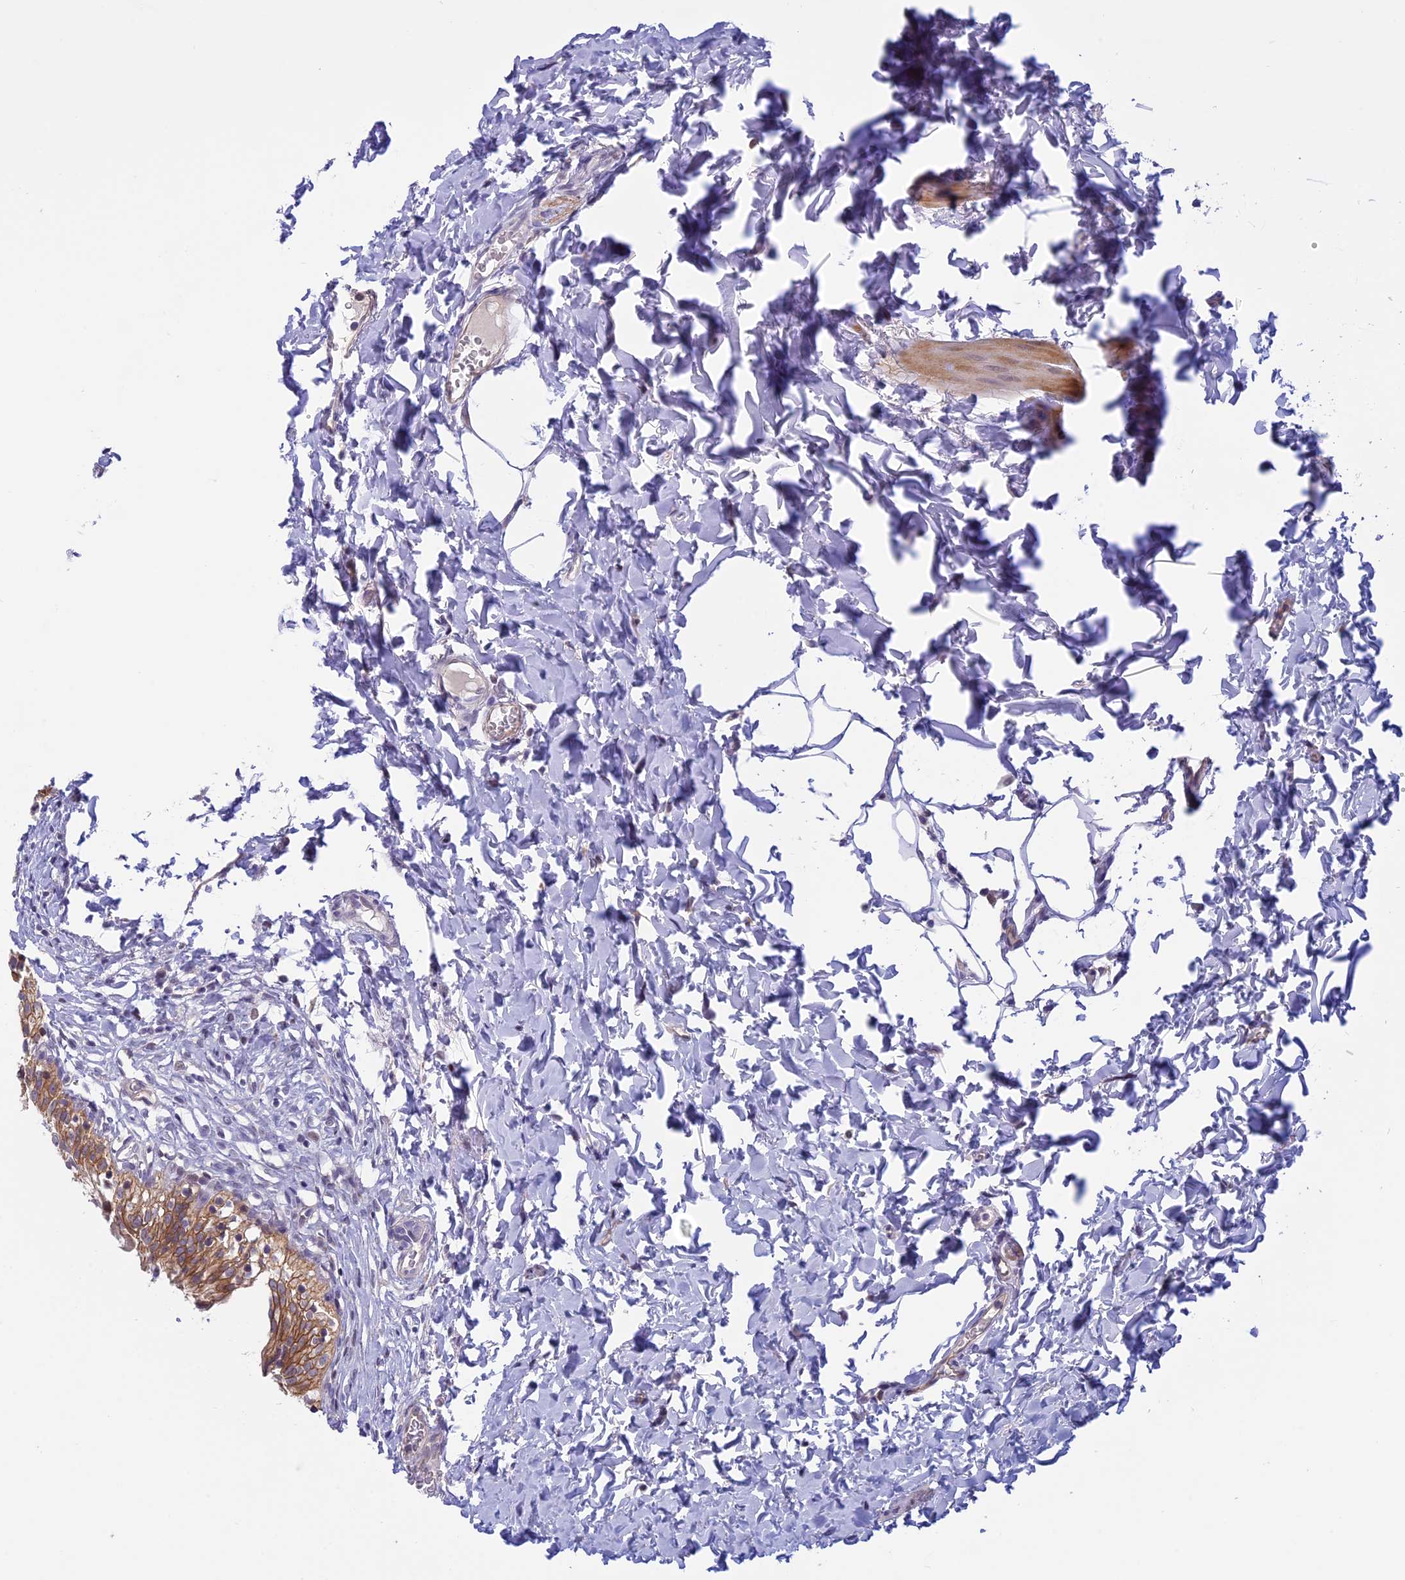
{"staining": {"intensity": "moderate", "quantity": ">75%", "location": "cytoplasmic/membranous"}, "tissue": "urinary bladder", "cell_type": "Urothelial cells", "image_type": "normal", "snomed": [{"axis": "morphology", "description": "Normal tissue, NOS"}, {"axis": "topography", "description": "Urinary bladder"}], "caption": "This photomicrograph exhibits immunohistochemistry (IHC) staining of benign human urinary bladder, with medium moderate cytoplasmic/membranous positivity in about >75% of urothelial cells.", "gene": "CORO2A", "patient": {"sex": "male", "age": 55}}